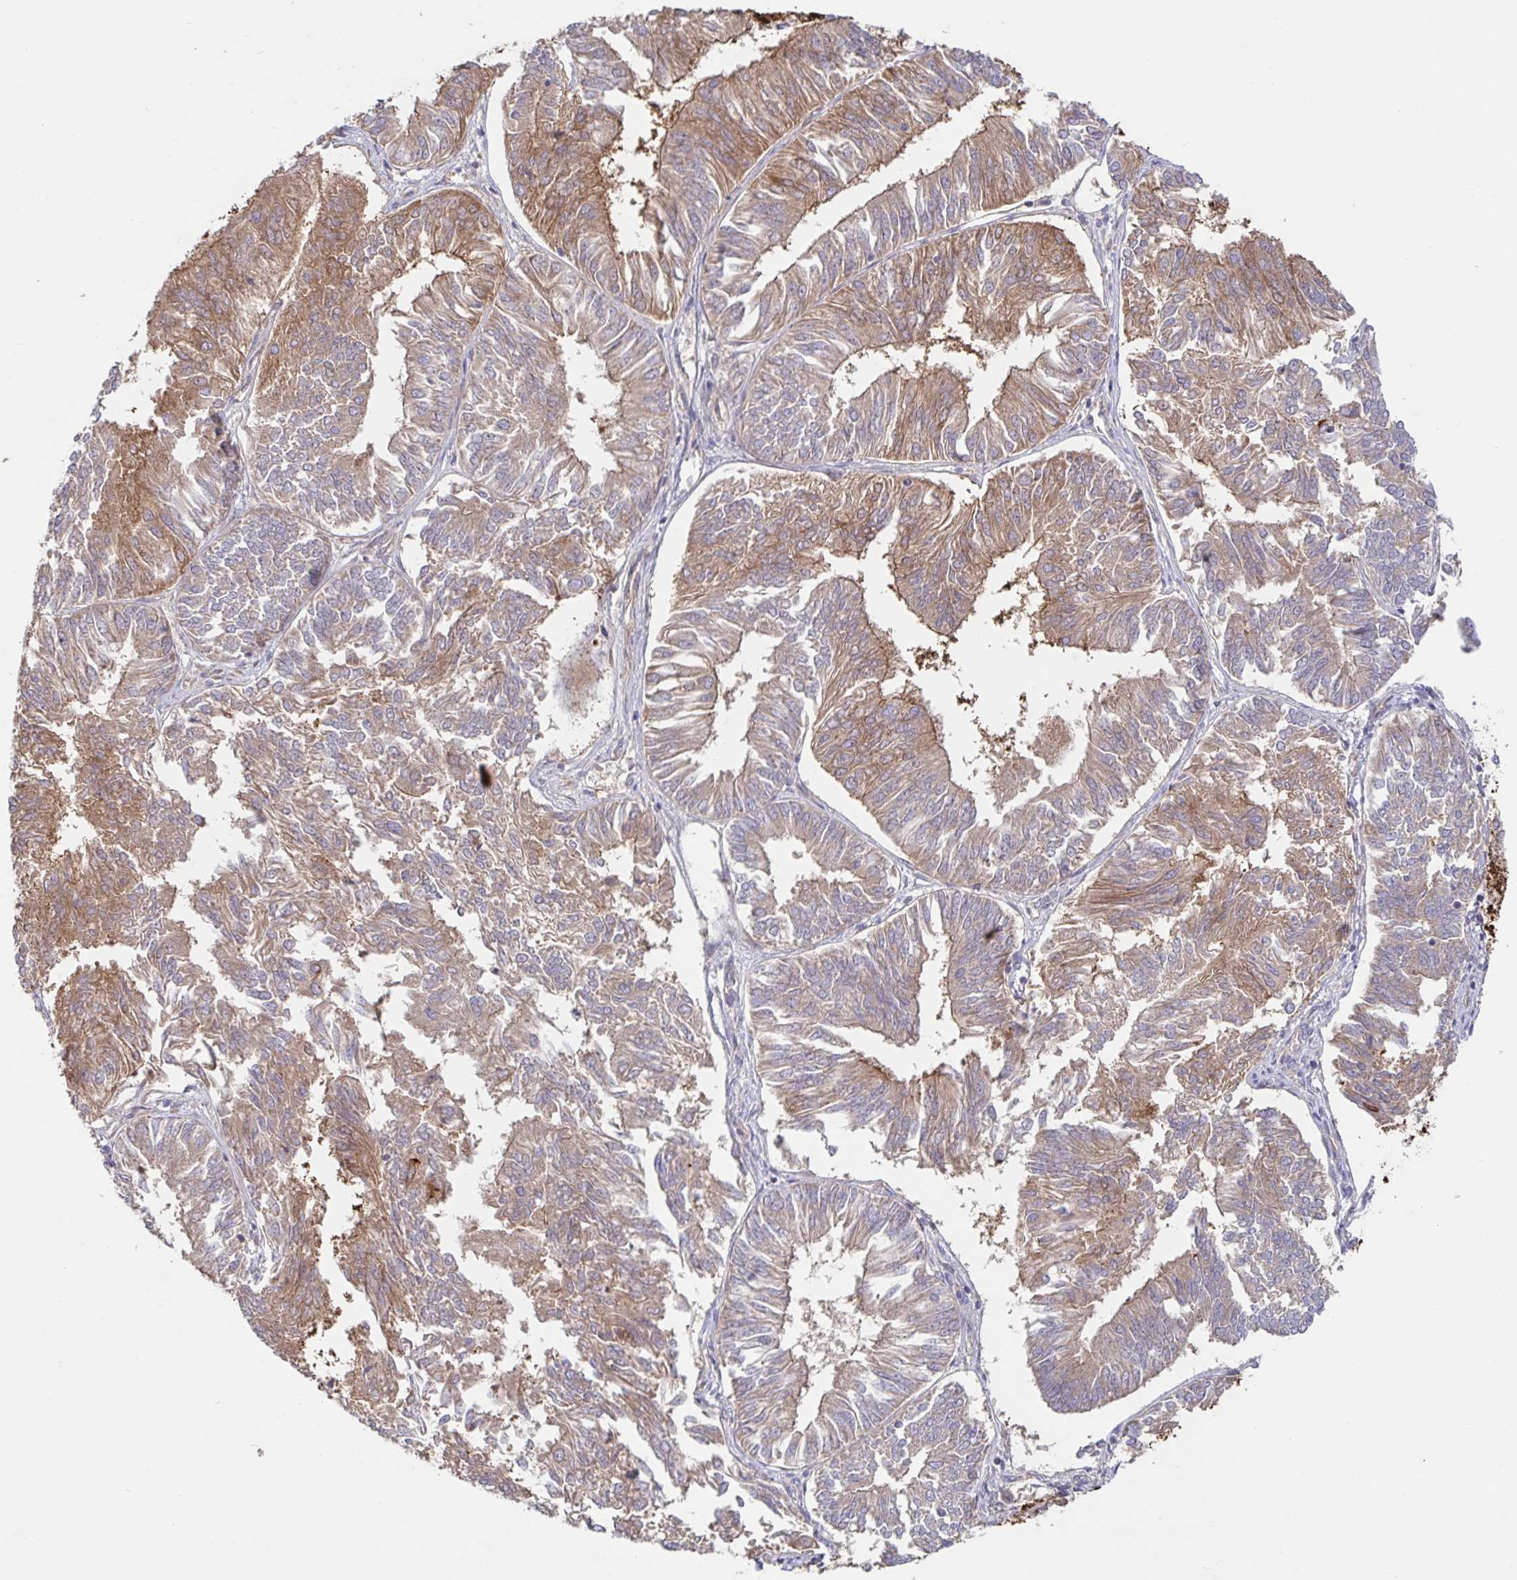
{"staining": {"intensity": "moderate", "quantity": "25%-75%", "location": "cytoplasmic/membranous"}, "tissue": "endometrial cancer", "cell_type": "Tumor cells", "image_type": "cancer", "snomed": [{"axis": "morphology", "description": "Adenocarcinoma, NOS"}, {"axis": "topography", "description": "Endometrium"}], "caption": "Brown immunohistochemical staining in endometrial cancer (adenocarcinoma) shows moderate cytoplasmic/membranous expression in about 25%-75% of tumor cells.", "gene": "AACS", "patient": {"sex": "female", "age": 58}}